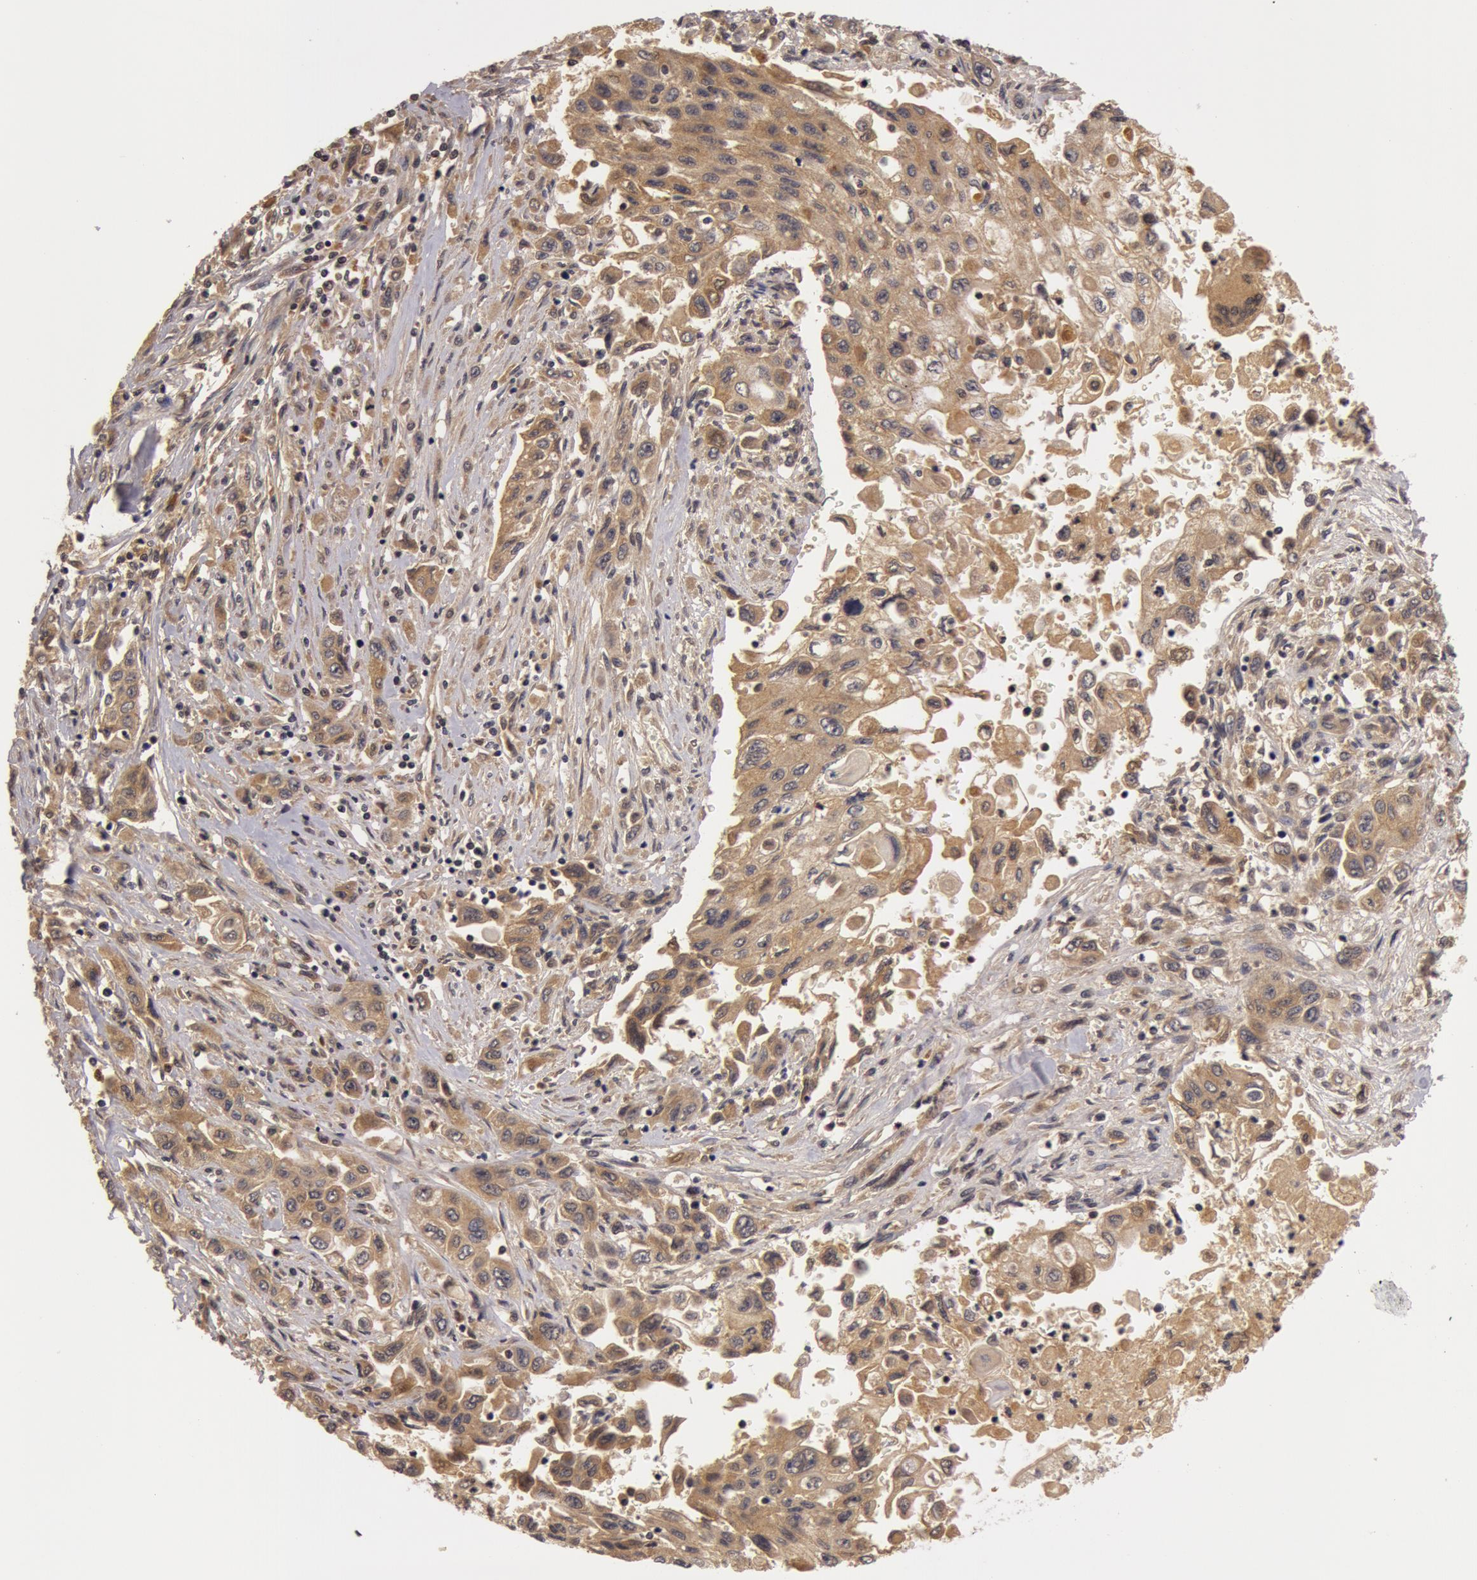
{"staining": {"intensity": "weak", "quantity": ">75%", "location": "cytoplasmic/membranous"}, "tissue": "pancreatic cancer", "cell_type": "Tumor cells", "image_type": "cancer", "snomed": [{"axis": "morphology", "description": "Adenocarcinoma, NOS"}, {"axis": "topography", "description": "Pancreas"}], "caption": "This is a histology image of immunohistochemistry (IHC) staining of pancreatic cancer, which shows weak positivity in the cytoplasmic/membranous of tumor cells.", "gene": "BCHE", "patient": {"sex": "male", "age": 70}}